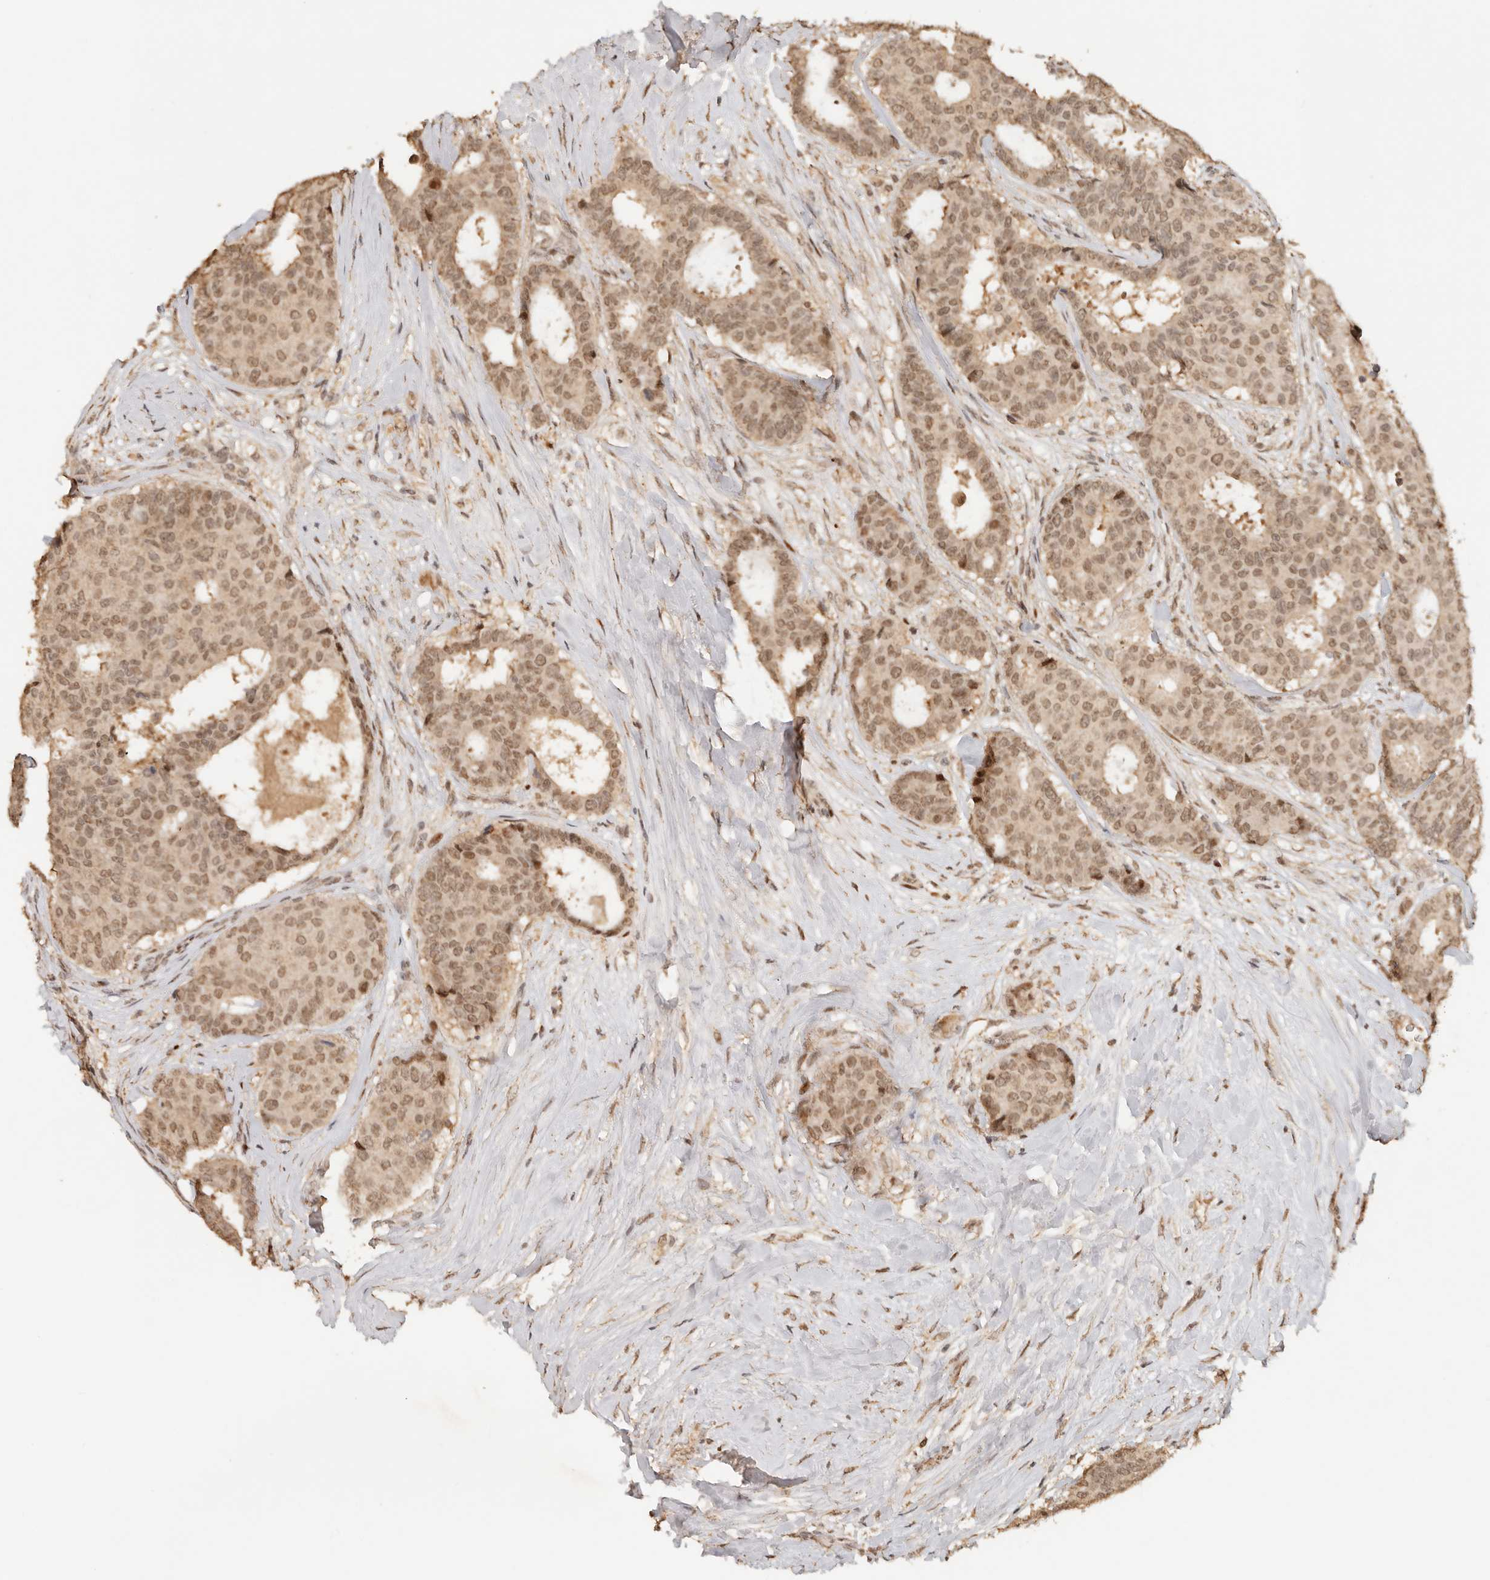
{"staining": {"intensity": "moderate", "quantity": ">75%", "location": "nuclear"}, "tissue": "breast cancer", "cell_type": "Tumor cells", "image_type": "cancer", "snomed": [{"axis": "morphology", "description": "Duct carcinoma"}, {"axis": "topography", "description": "Breast"}], "caption": "Immunohistochemistry (IHC) image of breast cancer (infiltrating ductal carcinoma) stained for a protein (brown), which demonstrates medium levels of moderate nuclear positivity in approximately >75% of tumor cells.", "gene": "NPAS2", "patient": {"sex": "female", "age": 75}}